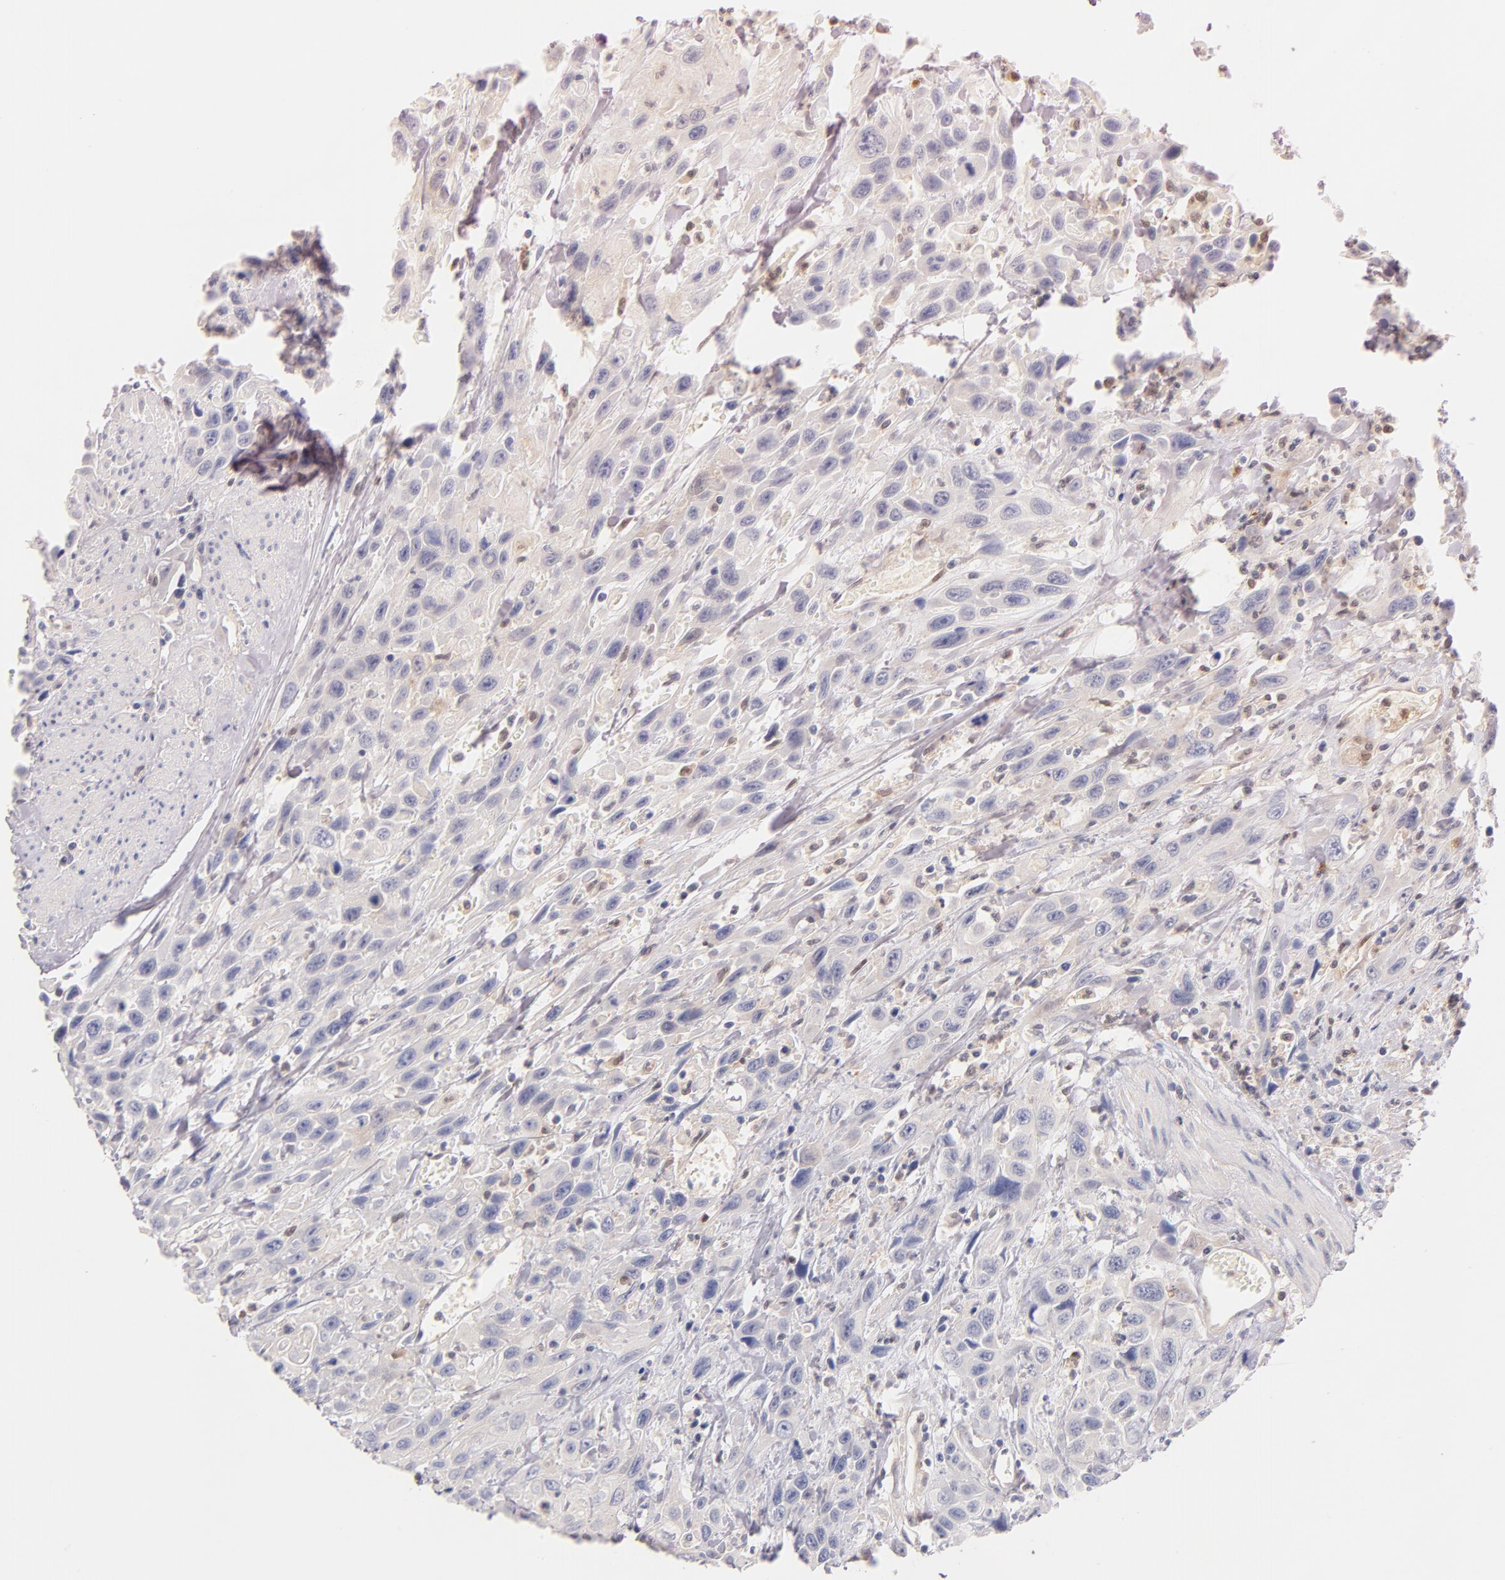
{"staining": {"intensity": "weak", "quantity": "25%-75%", "location": "cytoplasmic/membranous"}, "tissue": "urothelial cancer", "cell_type": "Tumor cells", "image_type": "cancer", "snomed": [{"axis": "morphology", "description": "Urothelial carcinoma, High grade"}, {"axis": "topography", "description": "Urinary bladder"}], "caption": "Protein expression analysis of human urothelial cancer reveals weak cytoplasmic/membranous positivity in approximately 25%-75% of tumor cells. Using DAB (brown) and hematoxylin (blue) stains, captured at high magnification using brightfield microscopy.", "gene": "BID", "patient": {"sex": "female", "age": 84}}